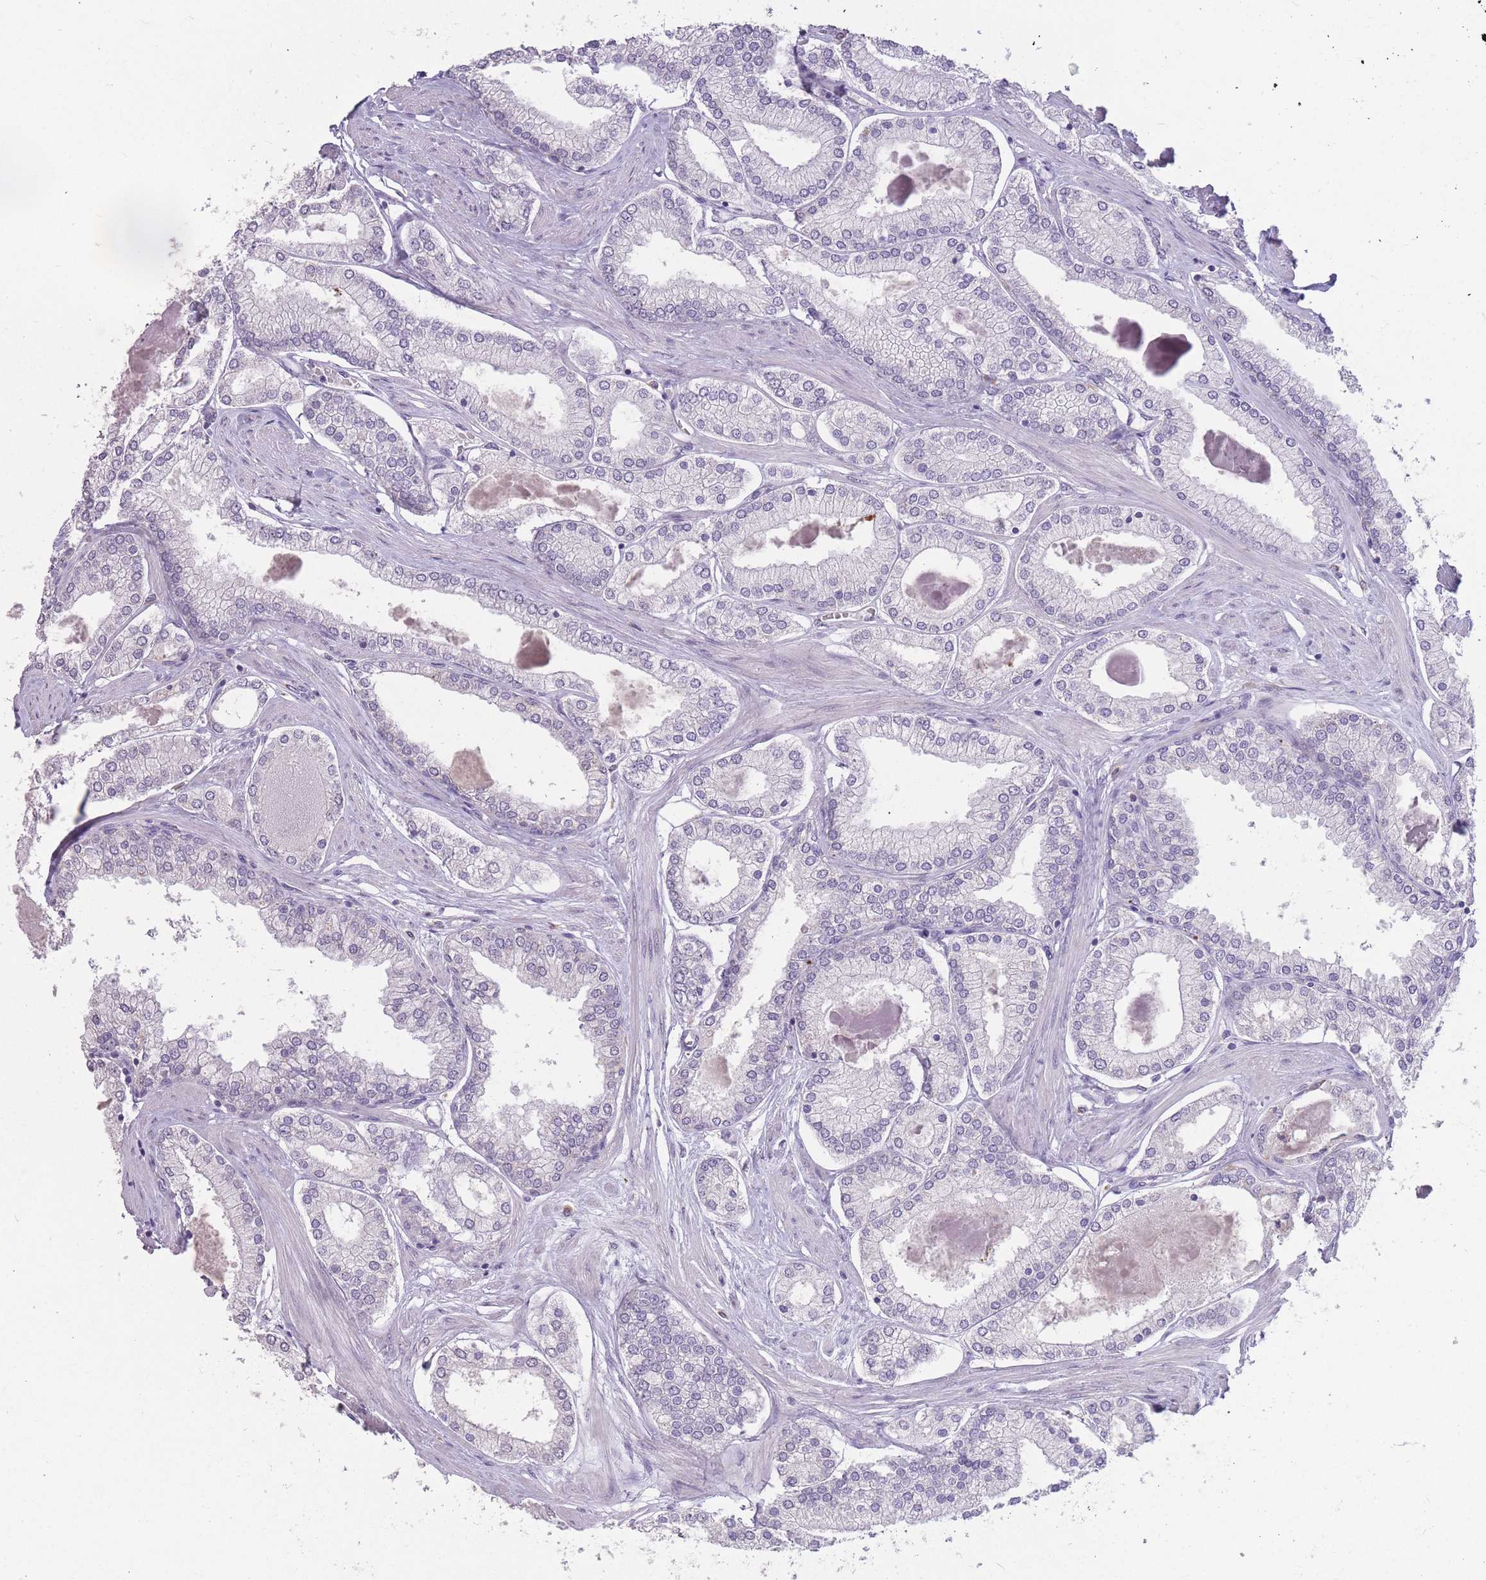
{"staining": {"intensity": "negative", "quantity": "none", "location": "none"}, "tissue": "prostate cancer", "cell_type": "Tumor cells", "image_type": "cancer", "snomed": [{"axis": "morphology", "description": "Adenocarcinoma, Low grade"}, {"axis": "topography", "description": "Prostate"}], "caption": "Prostate cancer (adenocarcinoma (low-grade)) was stained to show a protein in brown. There is no significant expression in tumor cells.", "gene": "HNRNPUL1", "patient": {"sex": "male", "age": 42}}